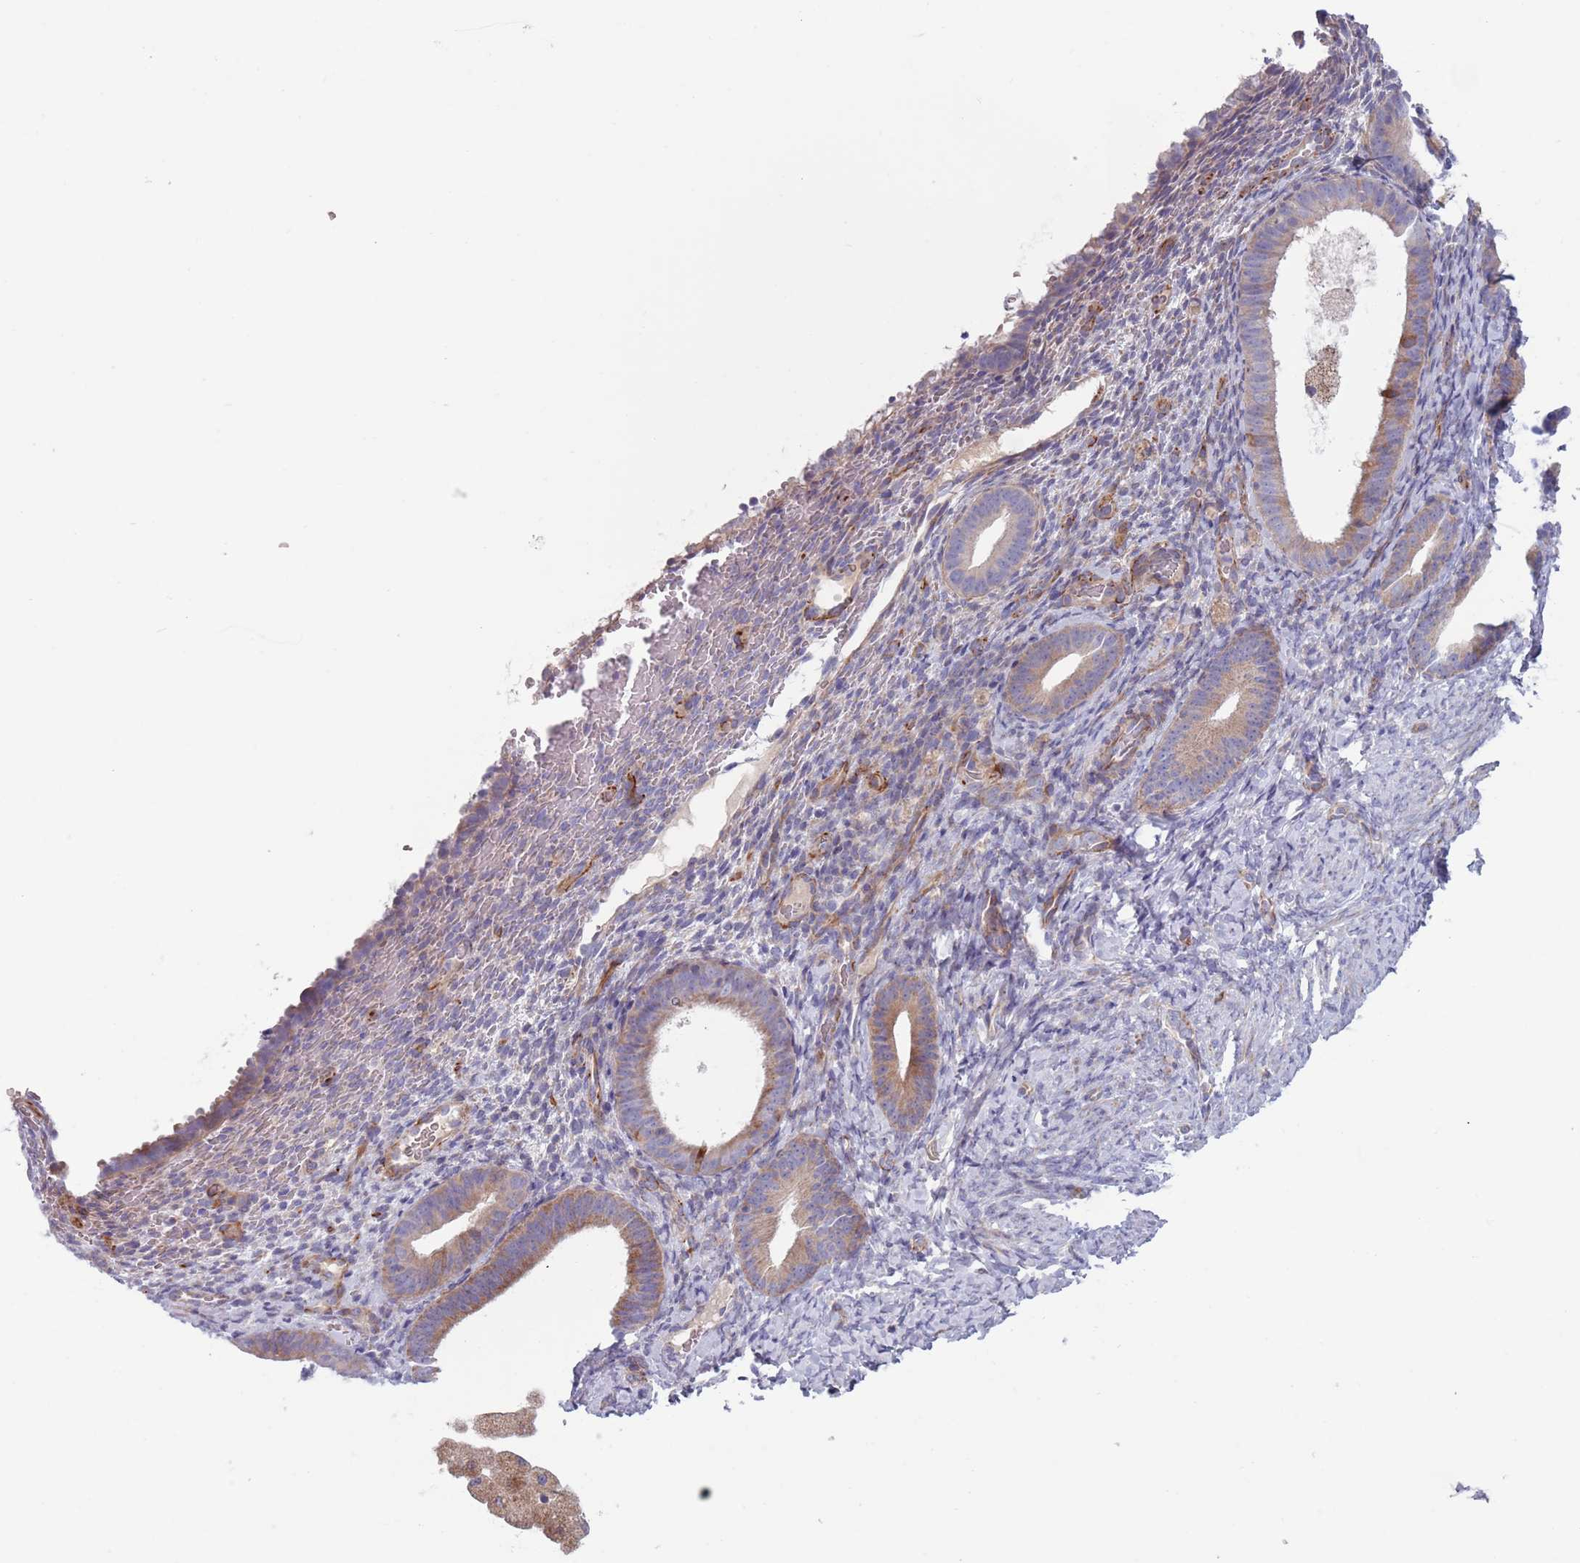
{"staining": {"intensity": "negative", "quantity": "none", "location": "none"}, "tissue": "endometrium", "cell_type": "Cells in endometrial stroma", "image_type": "normal", "snomed": [{"axis": "morphology", "description": "Normal tissue, NOS"}, {"axis": "topography", "description": "Endometrium"}], "caption": "Protein analysis of benign endometrium displays no significant staining in cells in endometrial stroma. The staining is performed using DAB brown chromogen with nuclei counter-stained in using hematoxylin.", "gene": "TYW1B", "patient": {"sex": "female", "age": 65}}